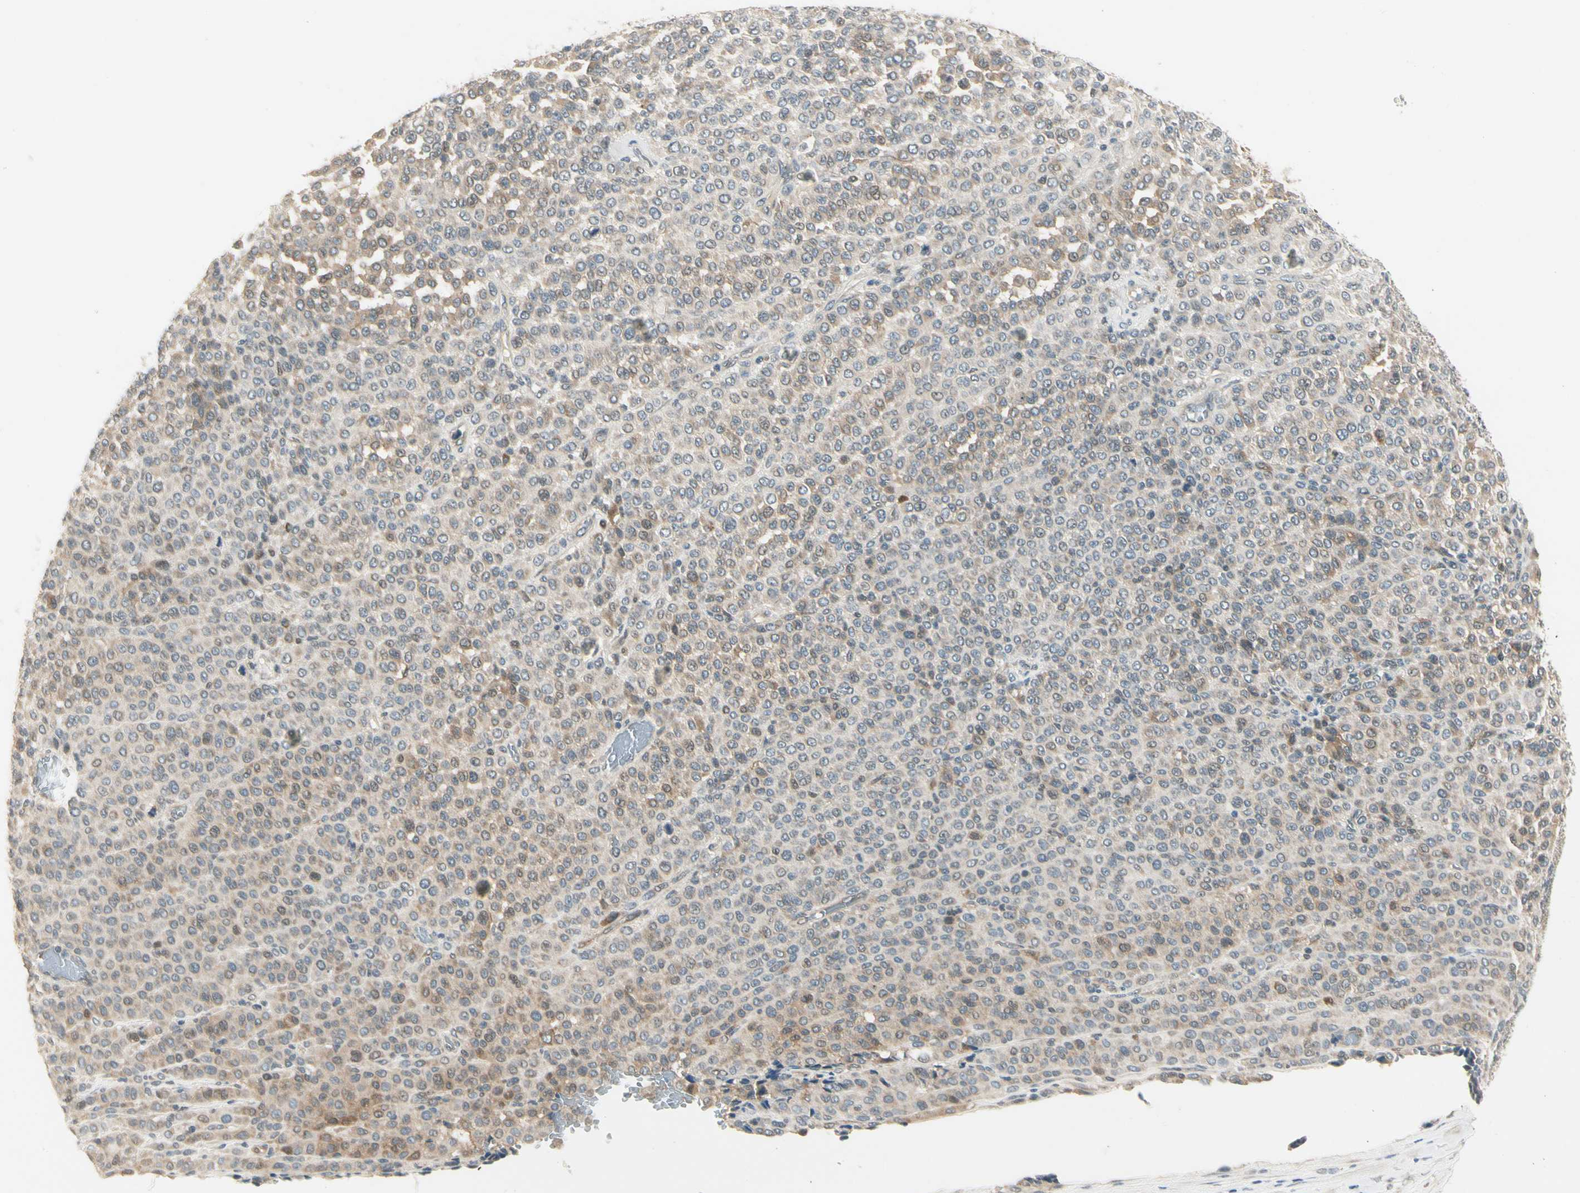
{"staining": {"intensity": "weak", "quantity": "<25%", "location": "cytoplasmic/membranous"}, "tissue": "melanoma", "cell_type": "Tumor cells", "image_type": "cancer", "snomed": [{"axis": "morphology", "description": "Malignant melanoma, Metastatic site"}, {"axis": "topography", "description": "Pancreas"}], "caption": "Tumor cells are negative for protein expression in human melanoma.", "gene": "EPHB3", "patient": {"sex": "female", "age": 30}}